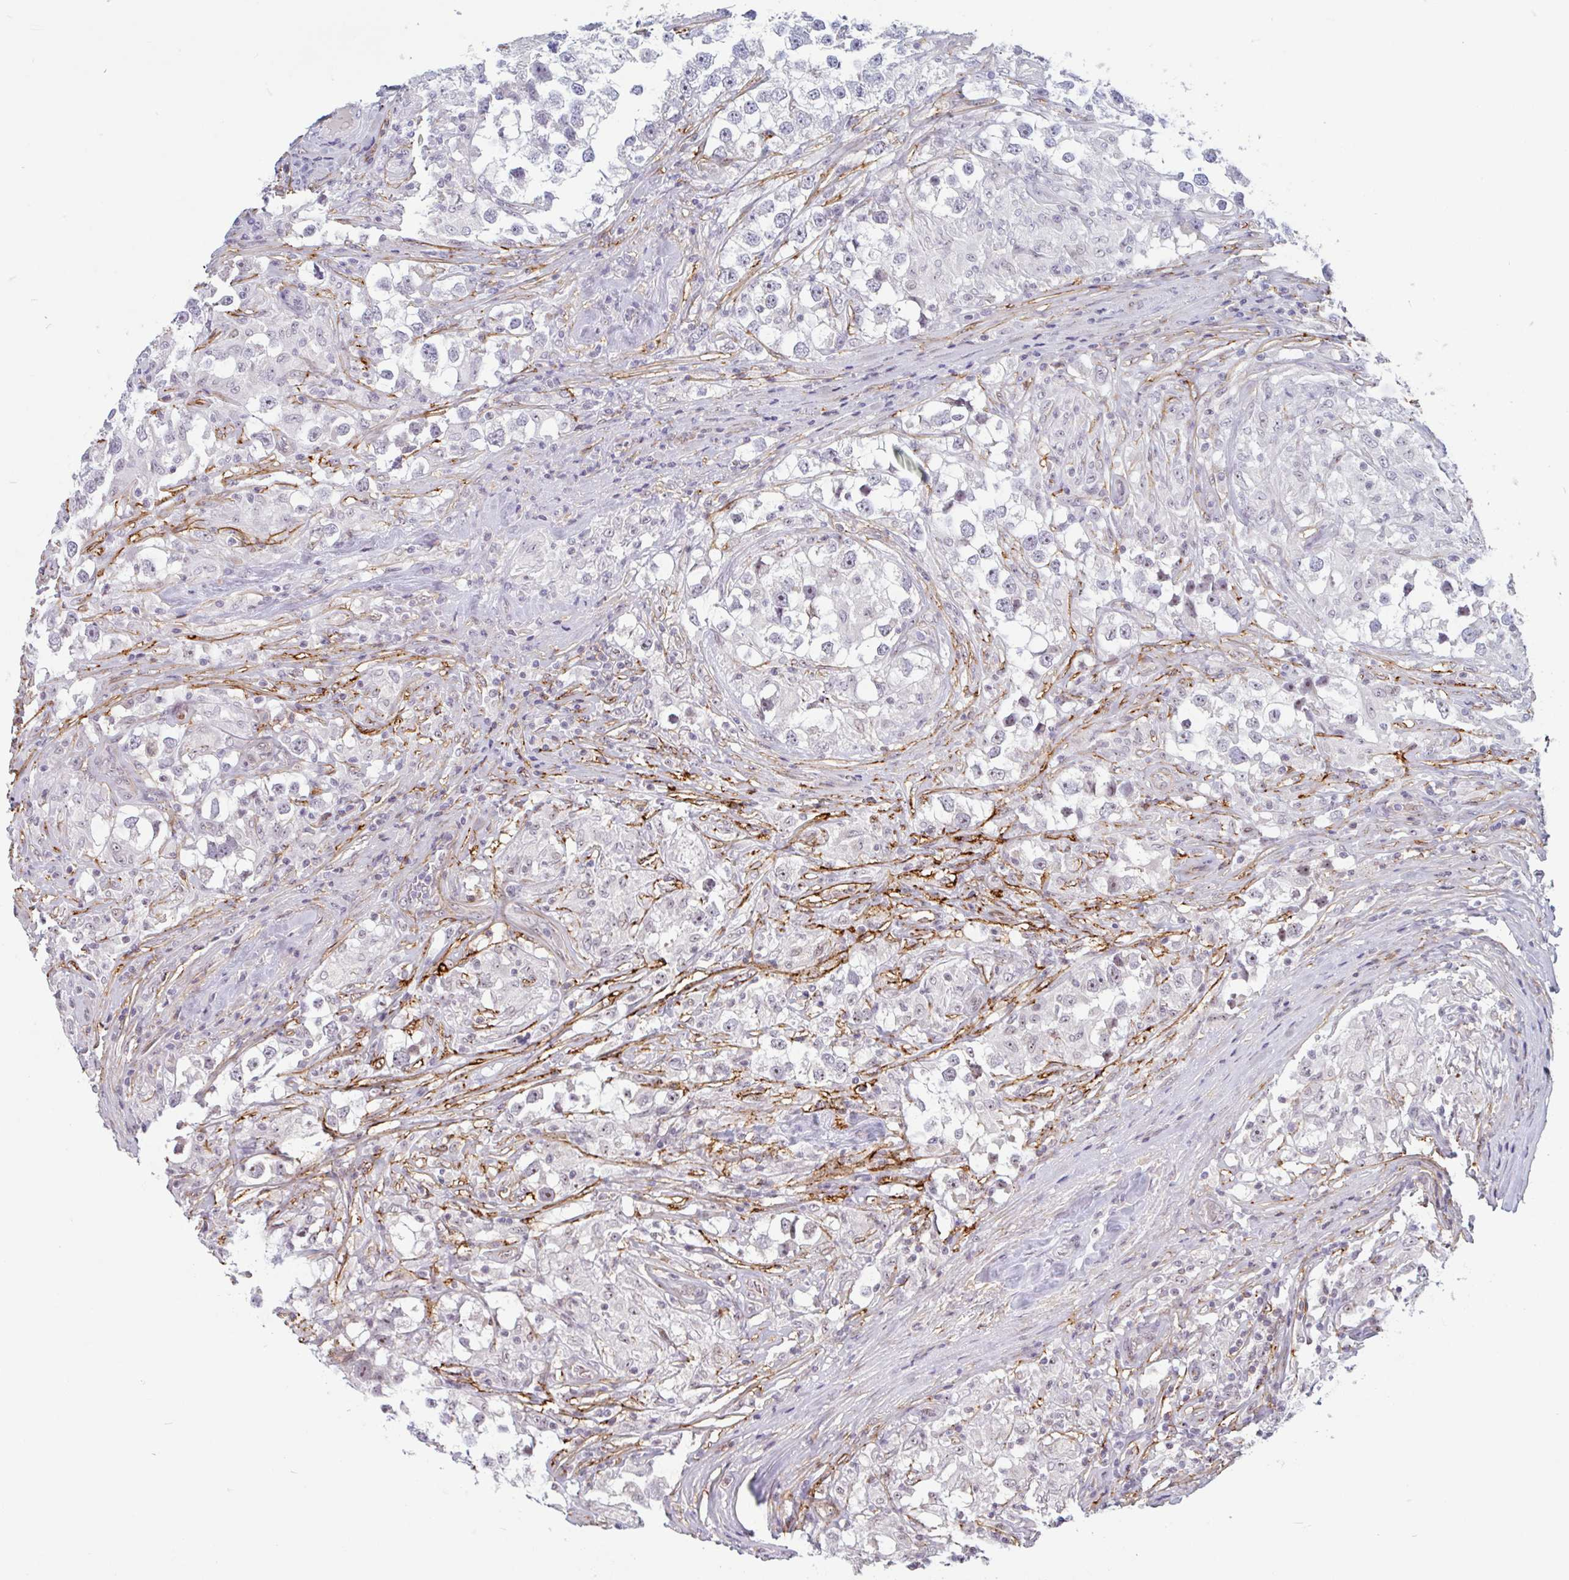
{"staining": {"intensity": "negative", "quantity": "none", "location": "none"}, "tissue": "testis cancer", "cell_type": "Tumor cells", "image_type": "cancer", "snomed": [{"axis": "morphology", "description": "Seminoma, NOS"}, {"axis": "topography", "description": "Testis"}], "caption": "Human testis cancer (seminoma) stained for a protein using immunohistochemistry (IHC) exhibits no positivity in tumor cells.", "gene": "TMEM119", "patient": {"sex": "male", "age": 46}}